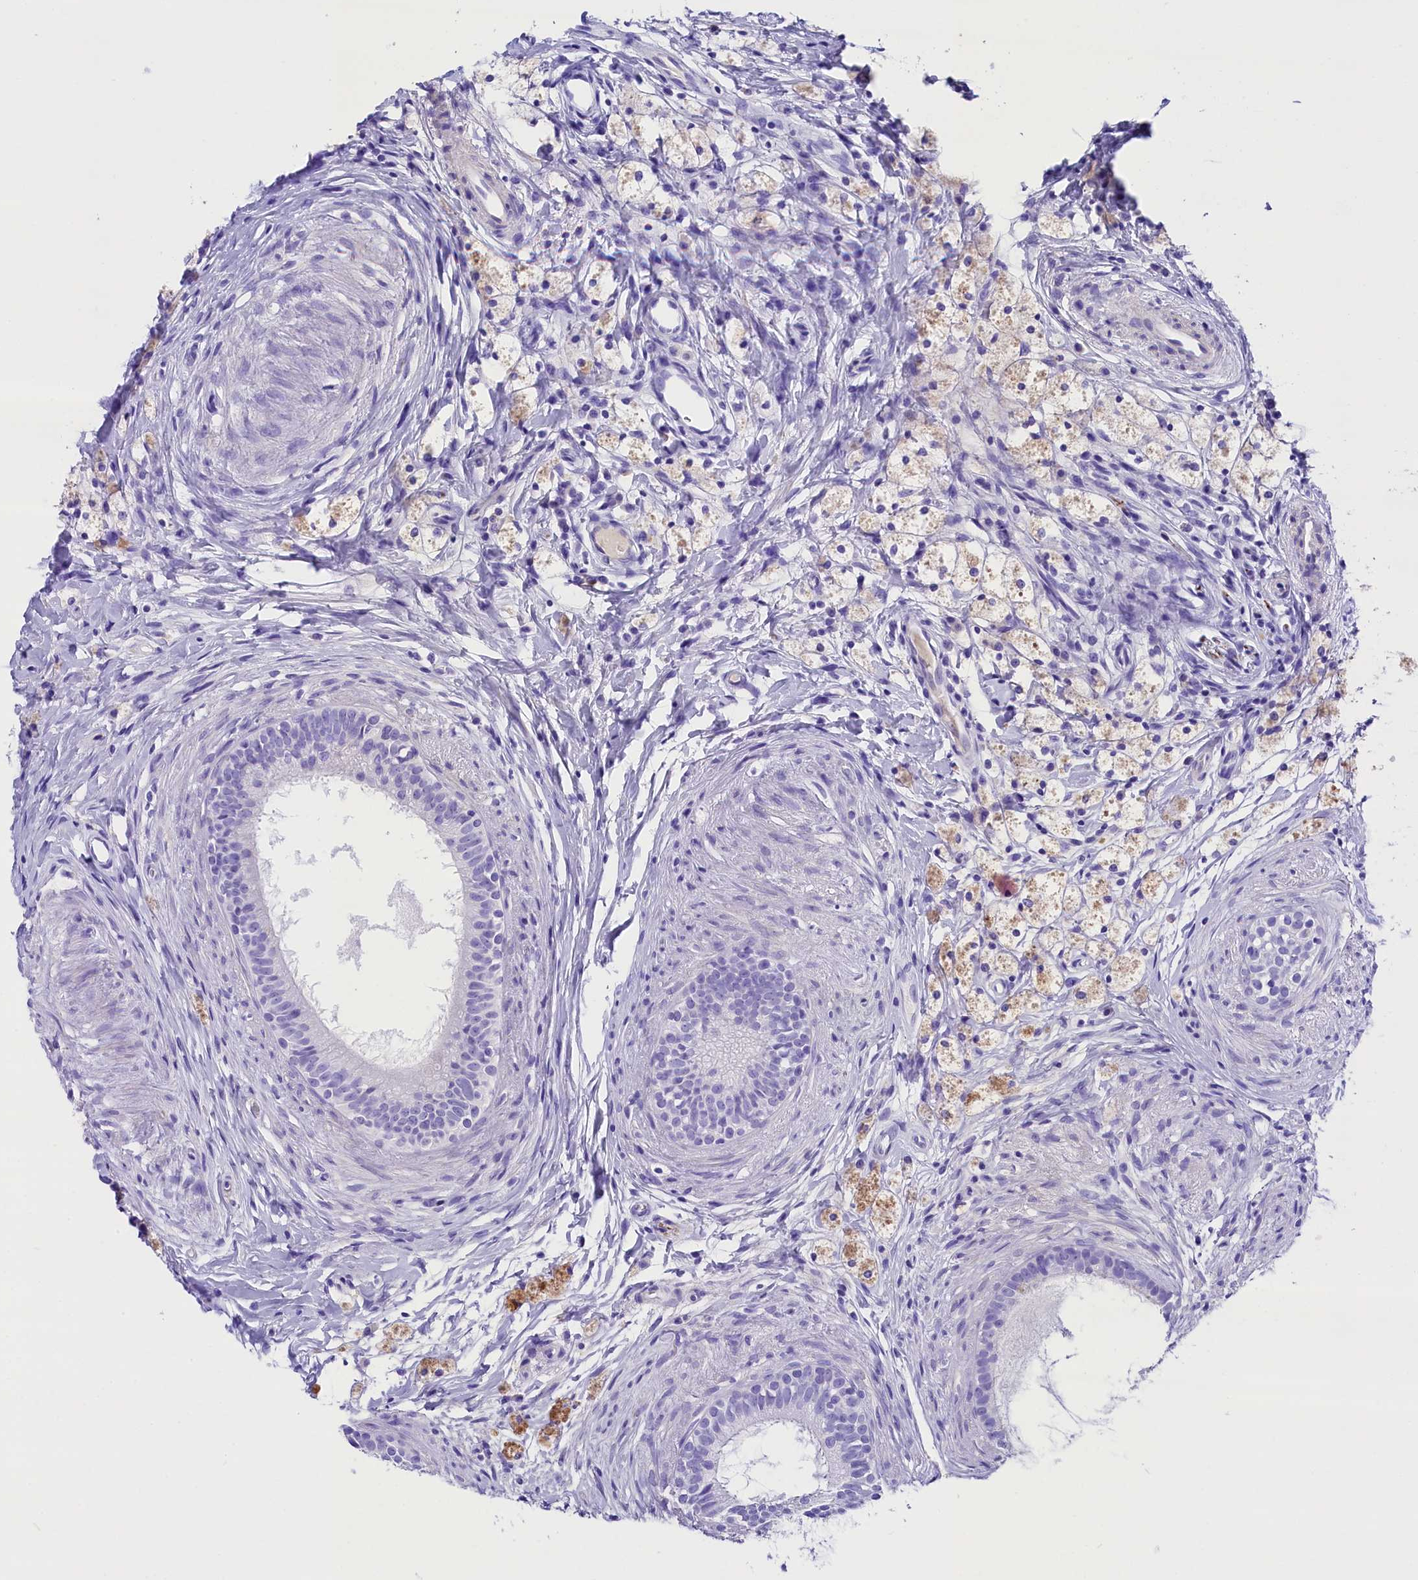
{"staining": {"intensity": "negative", "quantity": "none", "location": "none"}, "tissue": "epididymis", "cell_type": "Glandular cells", "image_type": "normal", "snomed": [{"axis": "morphology", "description": "Normal tissue, NOS"}, {"axis": "topography", "description": "Epididymis"}], "caption": "A high-resolution photomicrograph shows immunohistochemistry (IHC) staining of benign epididymis, which shows no significant positivity in glandular cells.", "gene": "SKIDA1", "patient": {"sex": "male", "age": 80}}